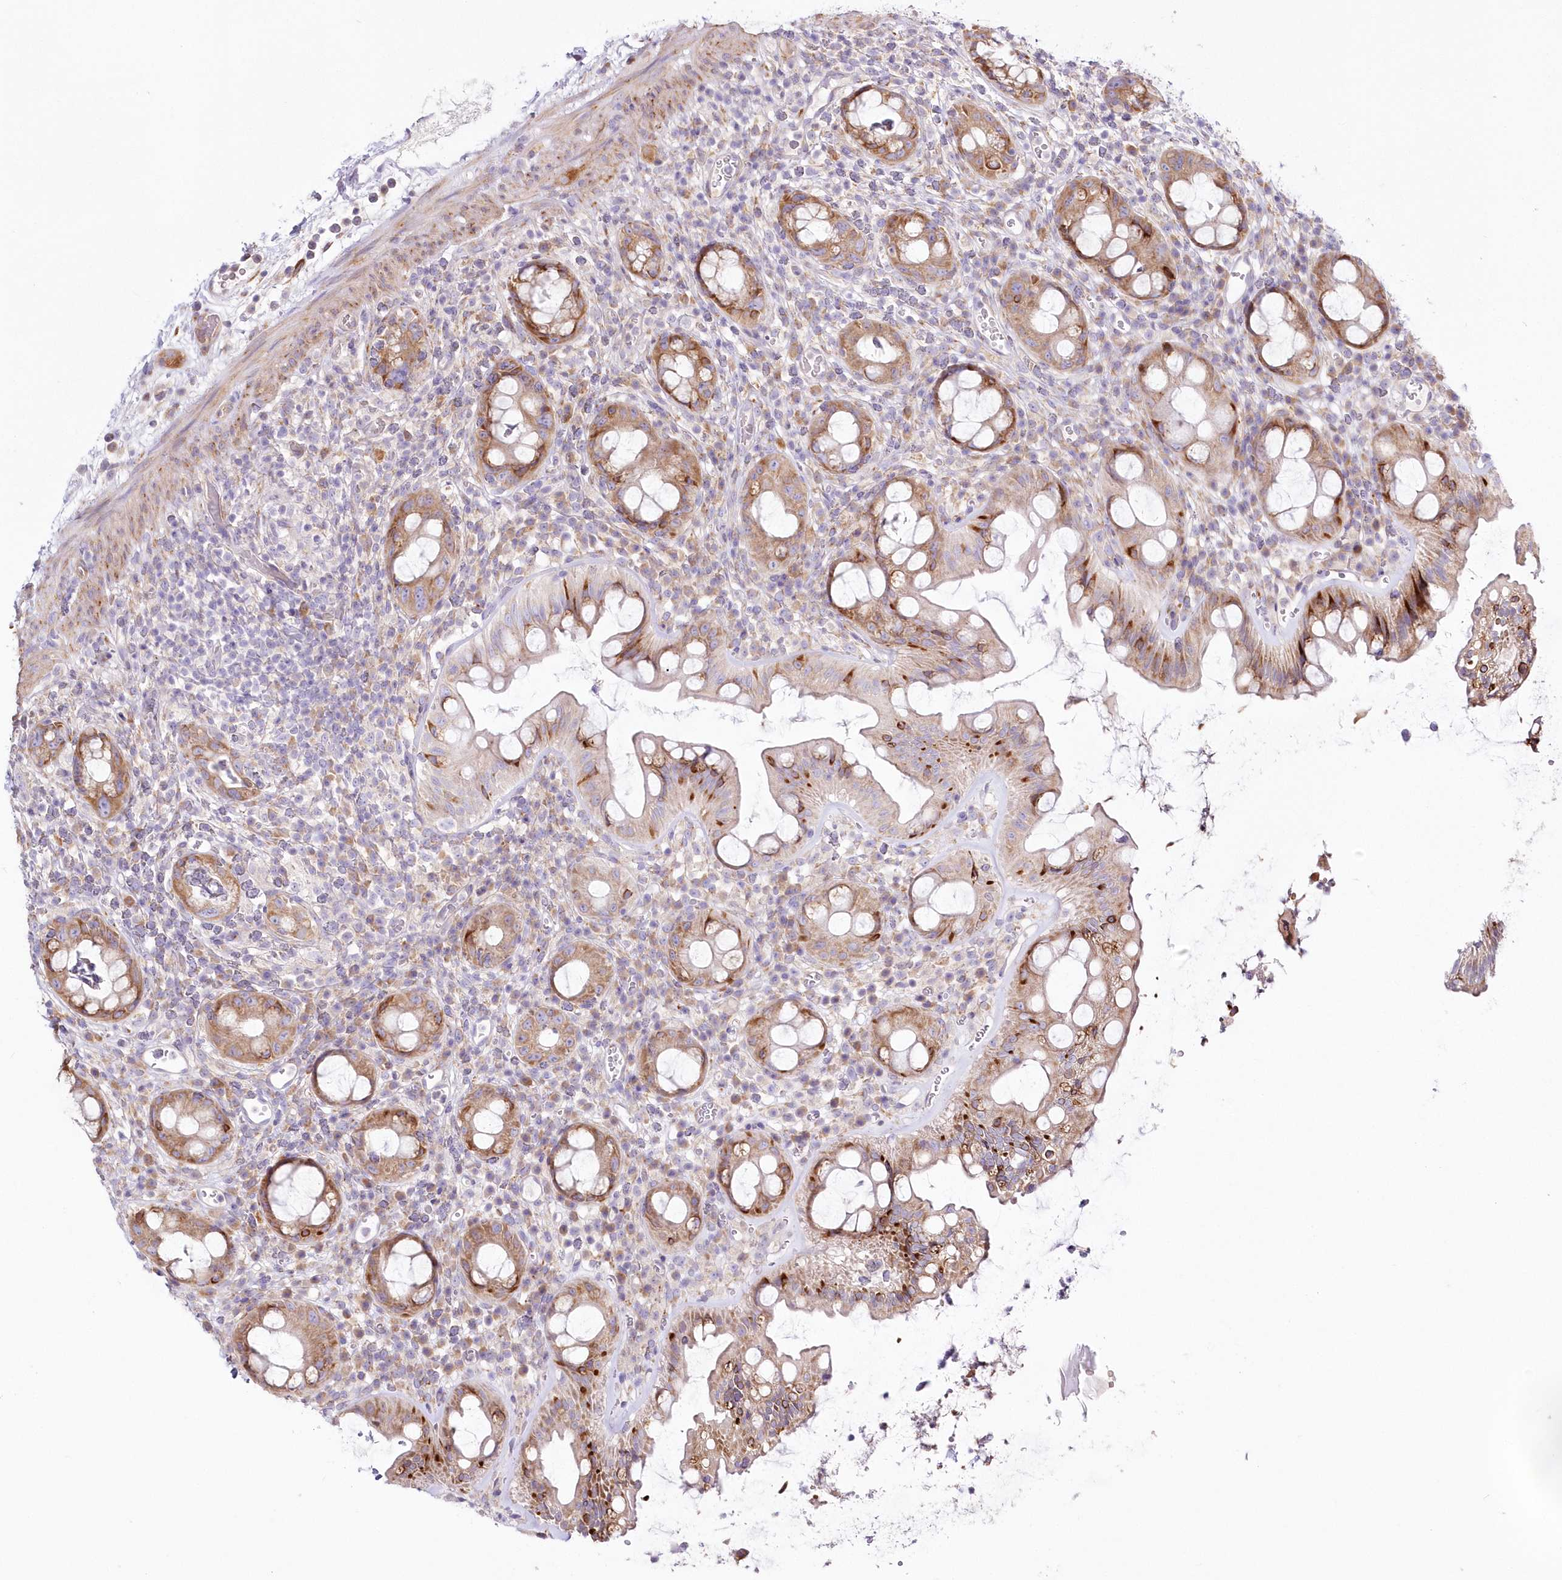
{"staining": {"intensity": "moderate", "quantity": ">75%", "location": "cytoplasmic/membranous"}, "tissue": "rectum", "cell_type": "Glandular cells", "image_type": "normal", "snomed": [{"axis": "morphology", "description": "Normal tissue, NOS"}, {"axis": "topography", "description": "Rectum"}], "caption": "Immunohistochemistry photomicrograph of normal rectum: rectum stained using immunohistochemistry displays medium levels of moderate protein expression localized specifically in the cytoplasmic/membranous of glandular cells, appearing as a cytoplasmic/membranous brown color.", "gene": "ARFGEF3", "patient": {"sex": "female", "age": 57}}